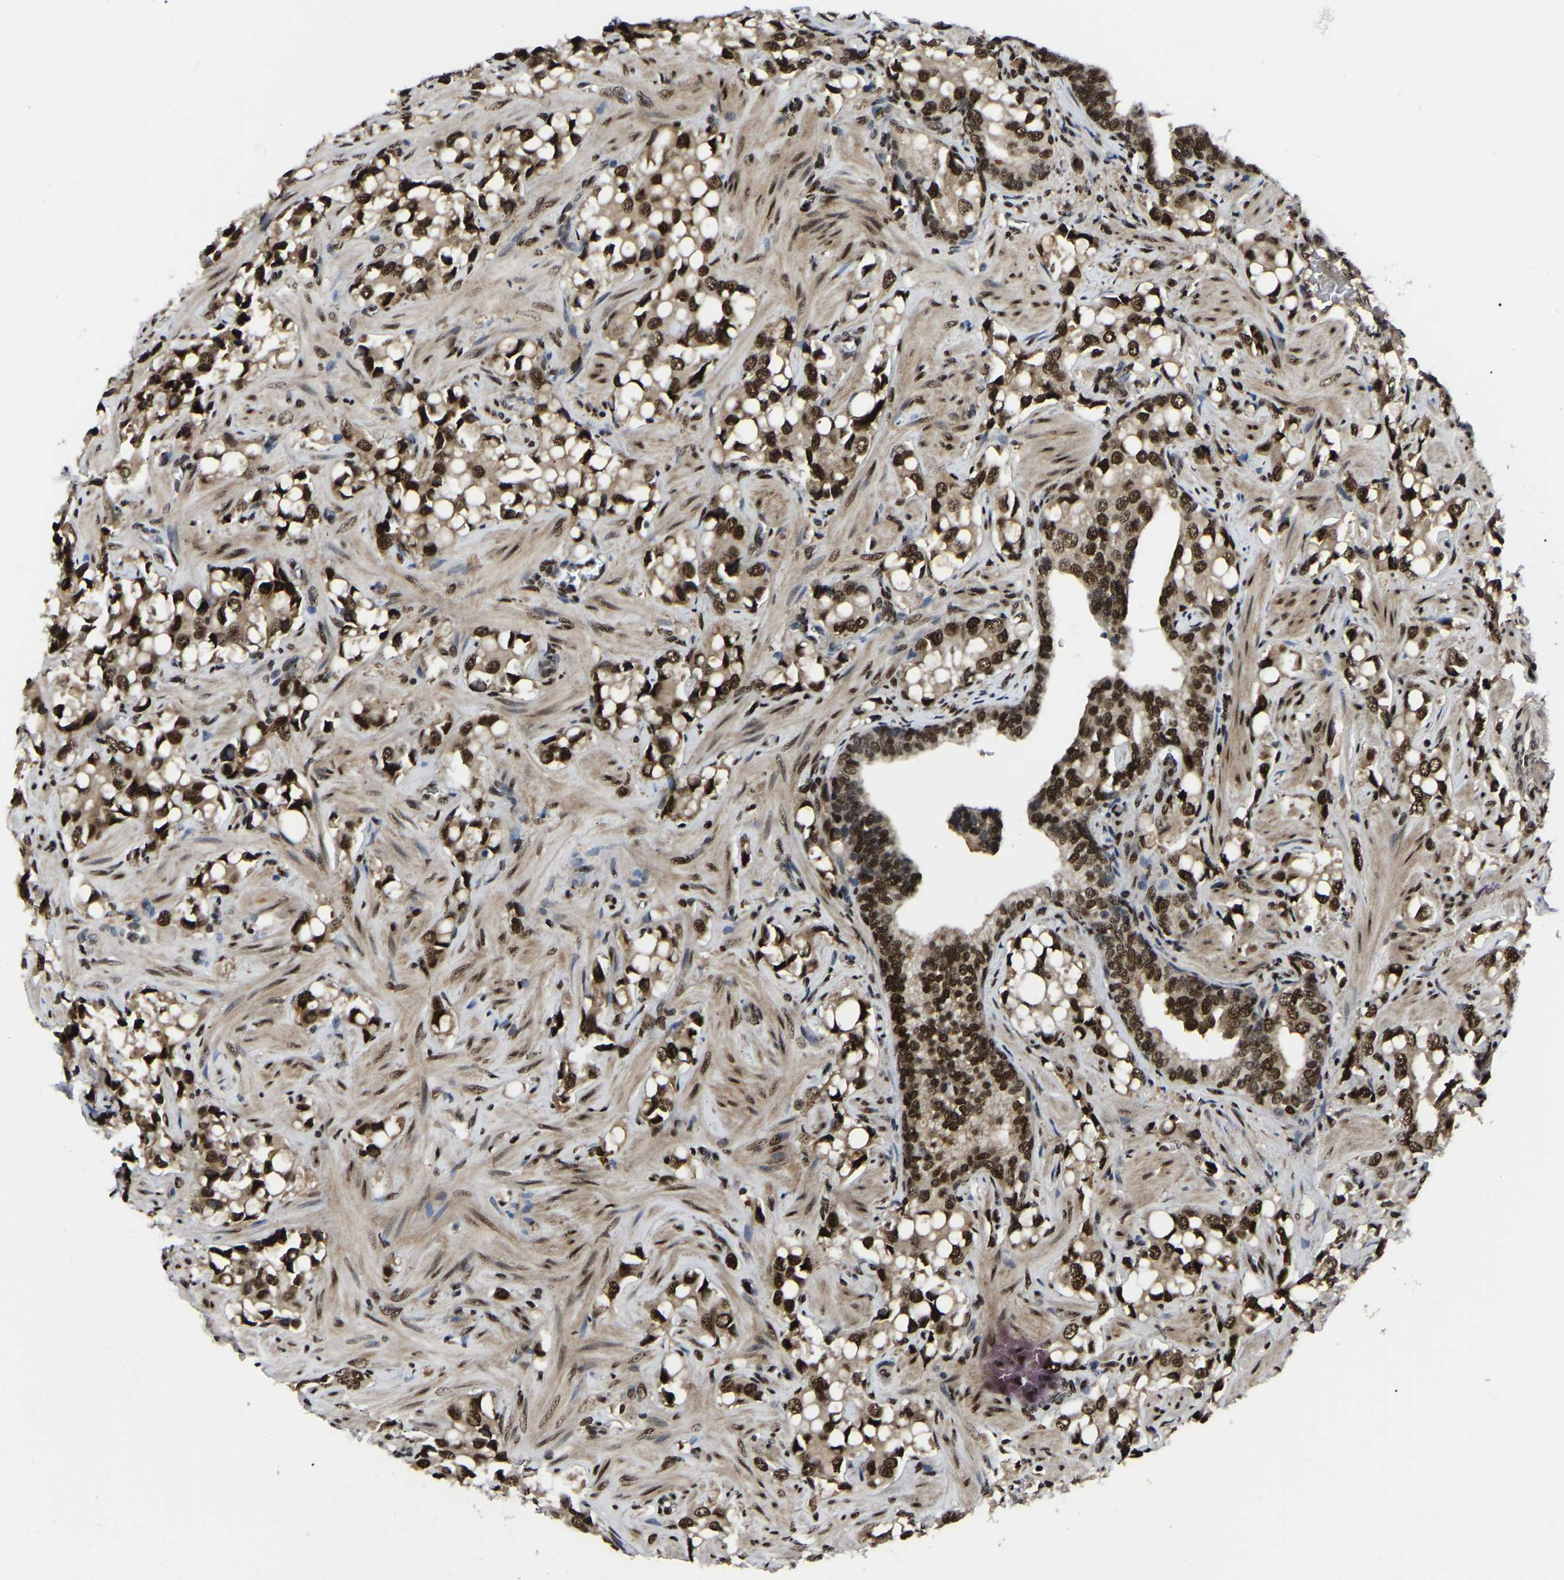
{"staining": {"intensity": "strong", "quantity": ">75%", "location": "nuclear"}, "tissue": "prostate cancer", "cell_type": "Tumor cells", "image_type": "cancer", "snomed": [{"axis": "morphology", "description": "Adenocarcinoma, High grade"}, {"axis": "topography", "description": "Prostate"}], "caption": "Protein expression analysis of prostate high-grade adenocarcinoma displays strong nuclear staining in about >75% of tumor cells. (DAB IHC with brightfield microscopy, high magnification).", "gene": "TRIM35", "patient": {"sex": "male", "age": 52}}